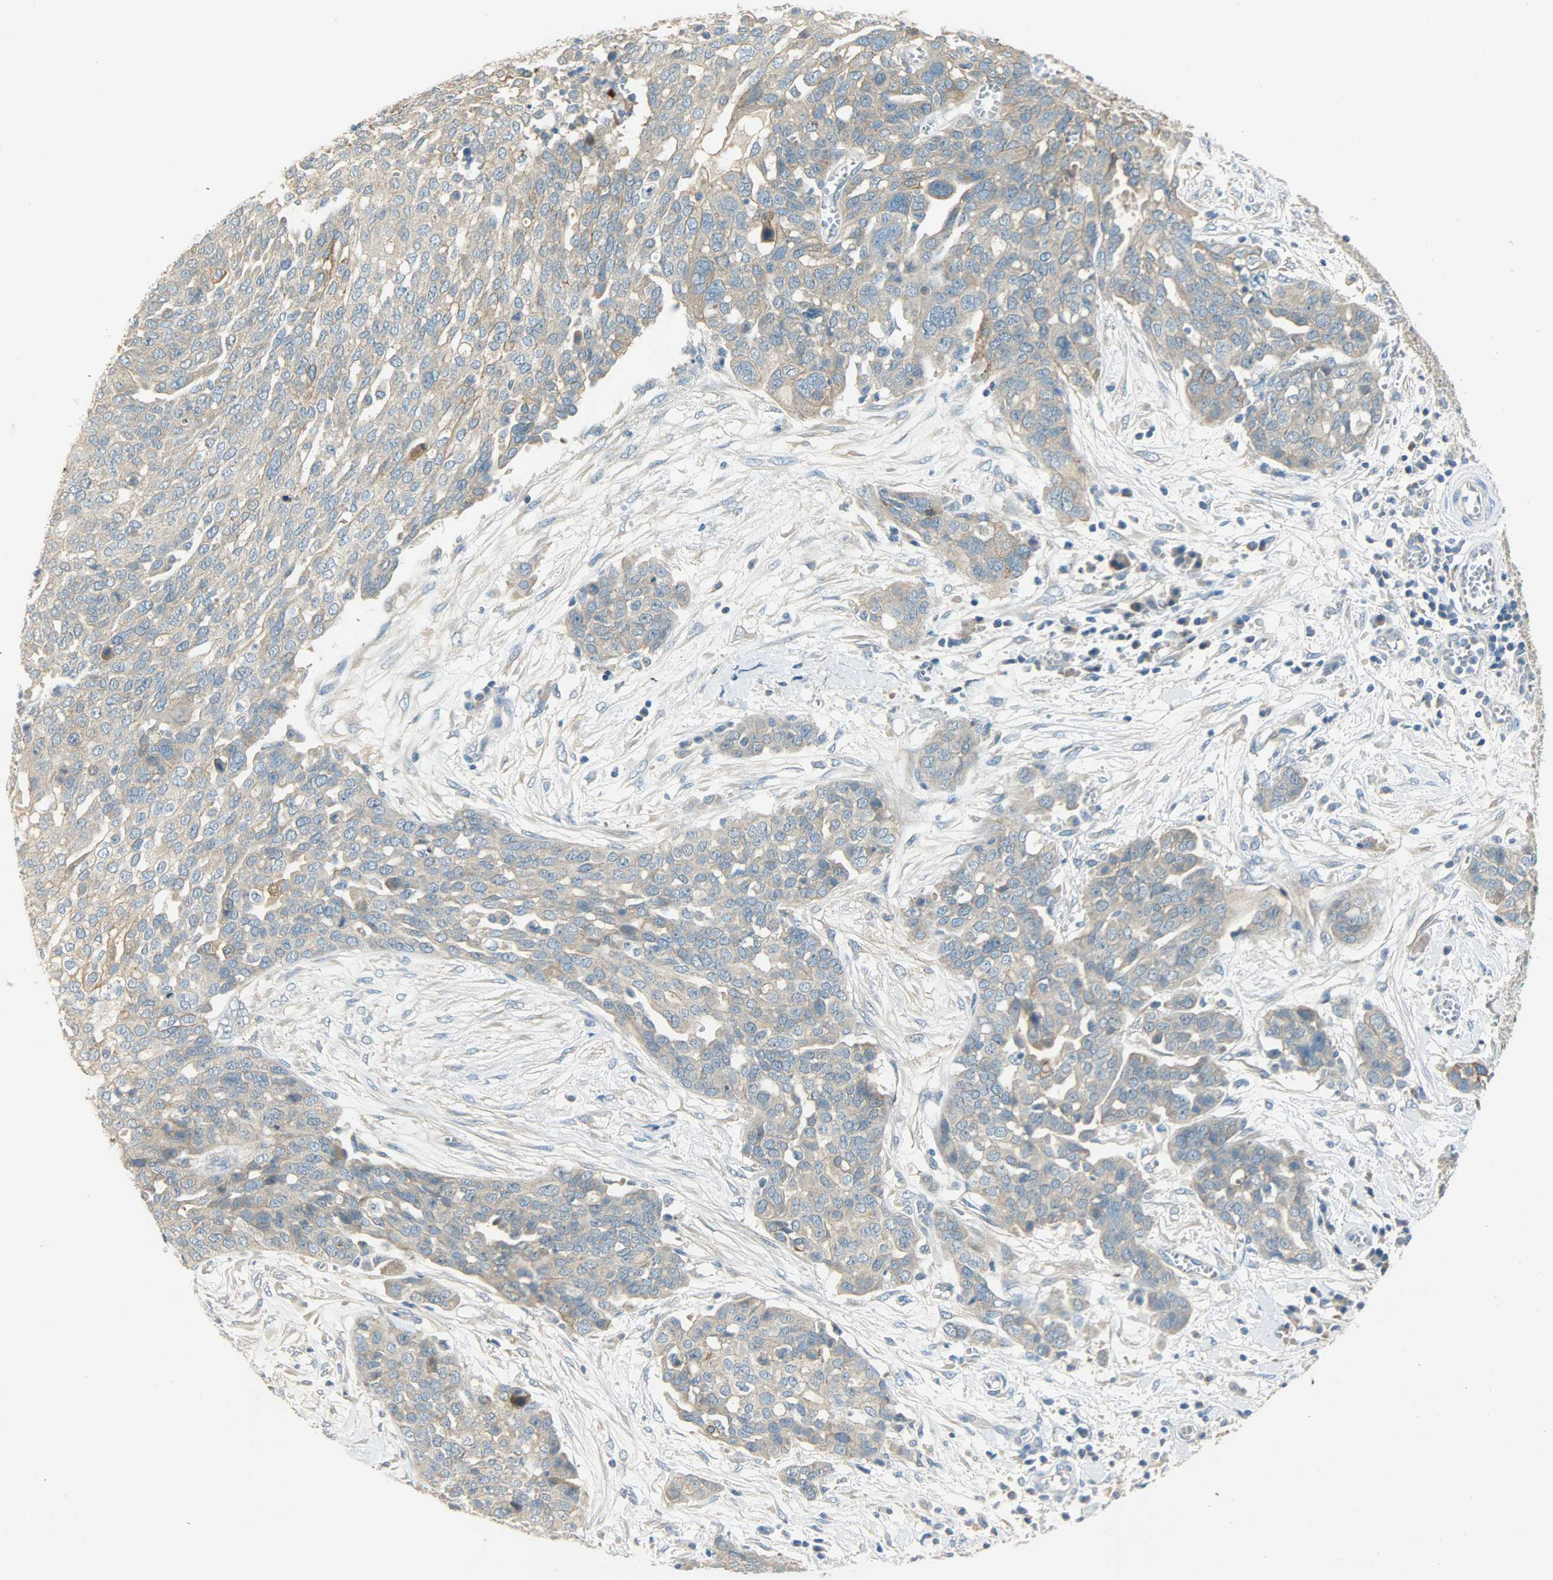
{"staining": {"intensity": "moderate", "quantity": ">75%", "location": "cytoplasmic/membranous"}, "tissue": "ovarian cancer", "cell_type": "Tumor cells", "image_type": "cancer", "snomed": [{"axis": "morphology", "description": "Cystadenocarcinoma, serous, NOS"}, {"axis": "topography", "description": "Soft tissue"}, {"axis": "topography", "description": "Ovary"}], "caption": "Immunohistochemistry (IHC) of human ovarian cancer exhibits medium levels of moderate cytoplasmic/membranous staining in about >75% of tumor cells.", "gene": "DSG2", "patient": {"sex": "female", "age": 57}}